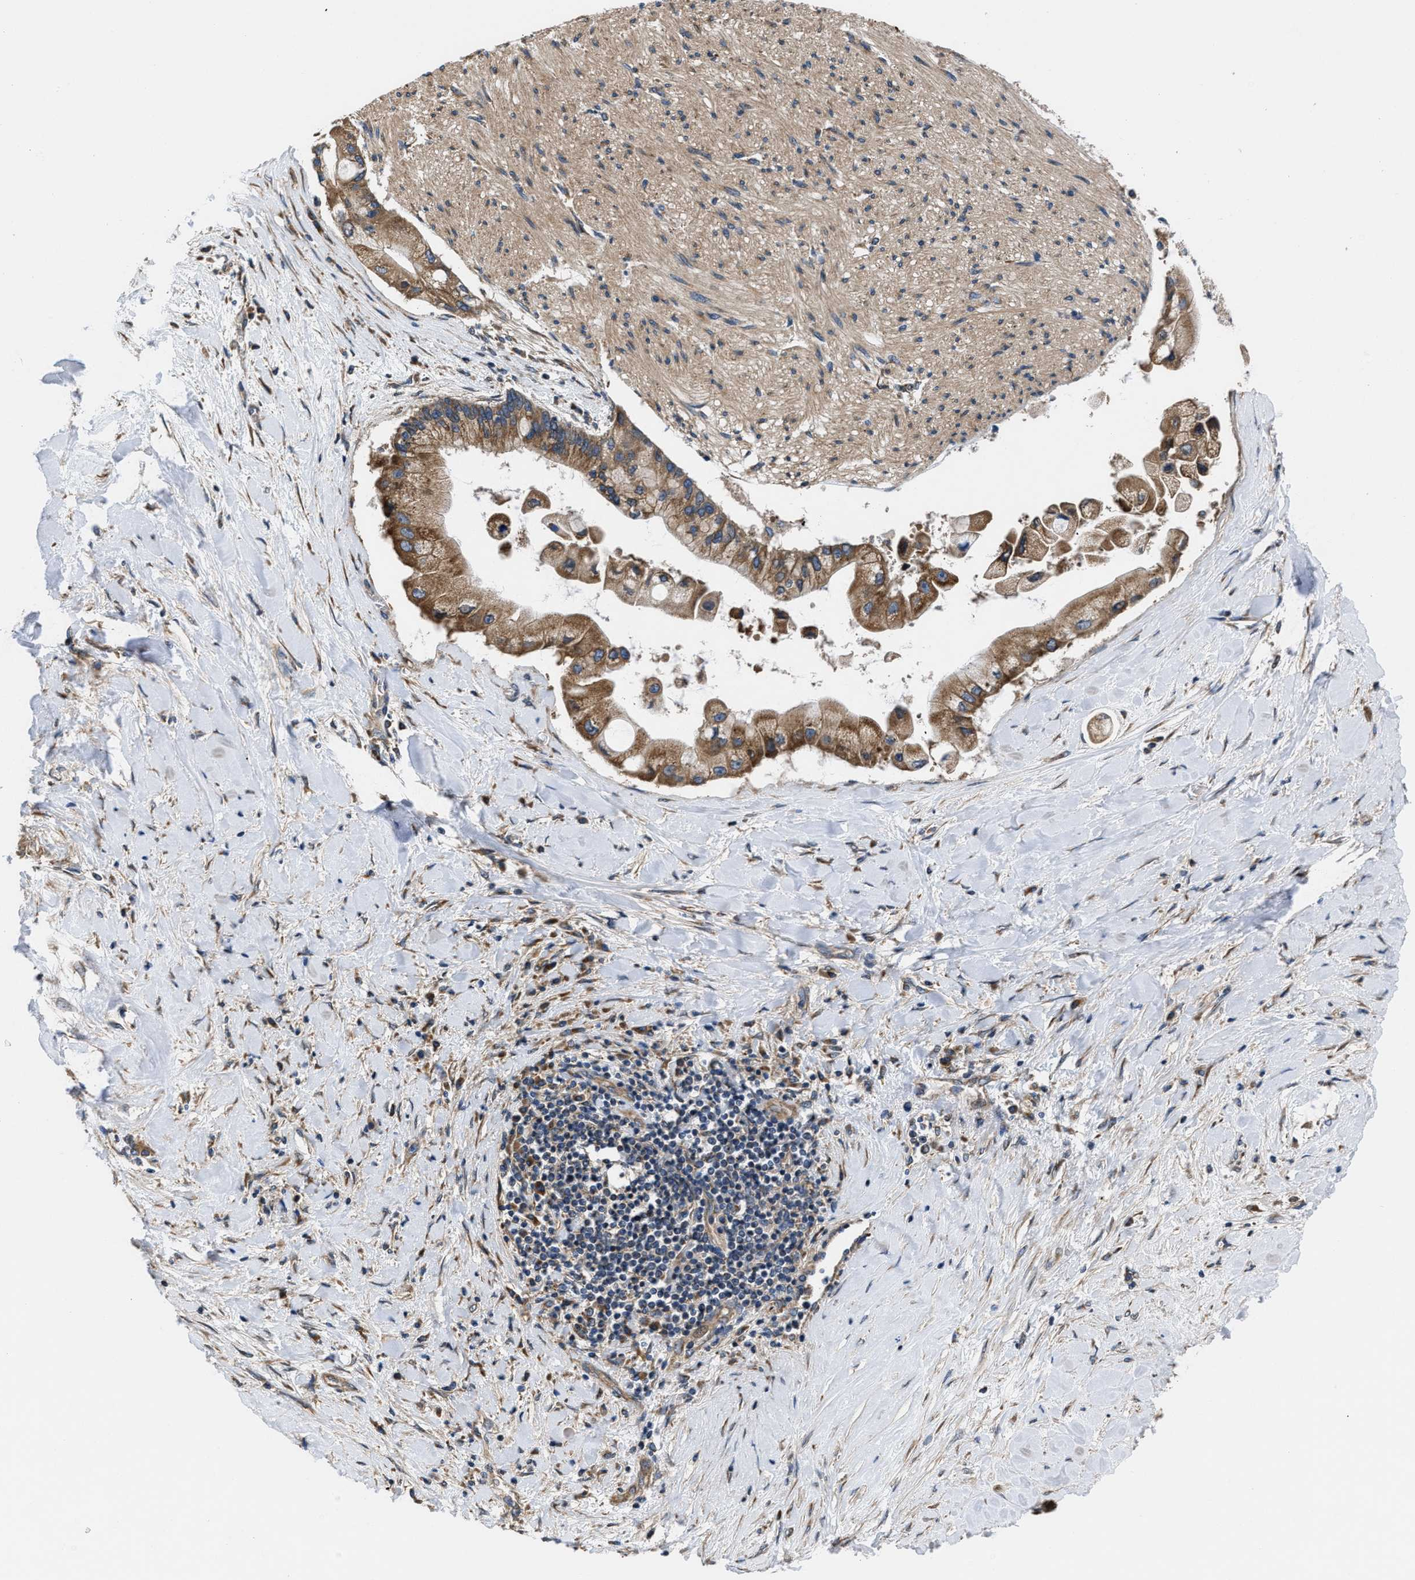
{"staining": {"intensity": "moderate", "quantity": ">75%", "location": "cytoplasmic/membranous"}, "tissue": "liver cancer", "cell_type": "Tumor cells", "image_type": "cancer", "snomed": [{"axis": "morphology", "description": "Cholangiocarcinoma"}, {"axis": "topography", "description": "Liver"}], "caption": "Immunohistochemistry micrograph of cholangiocarcinoma (liver) stained for a protein (brown), which exhibits medium levels of moderate cytoplasmic/membranous positivity in approximately >75% of tumor cells.", "gene": "CEP128", "patient": {"sex": "male", "age": 50}}